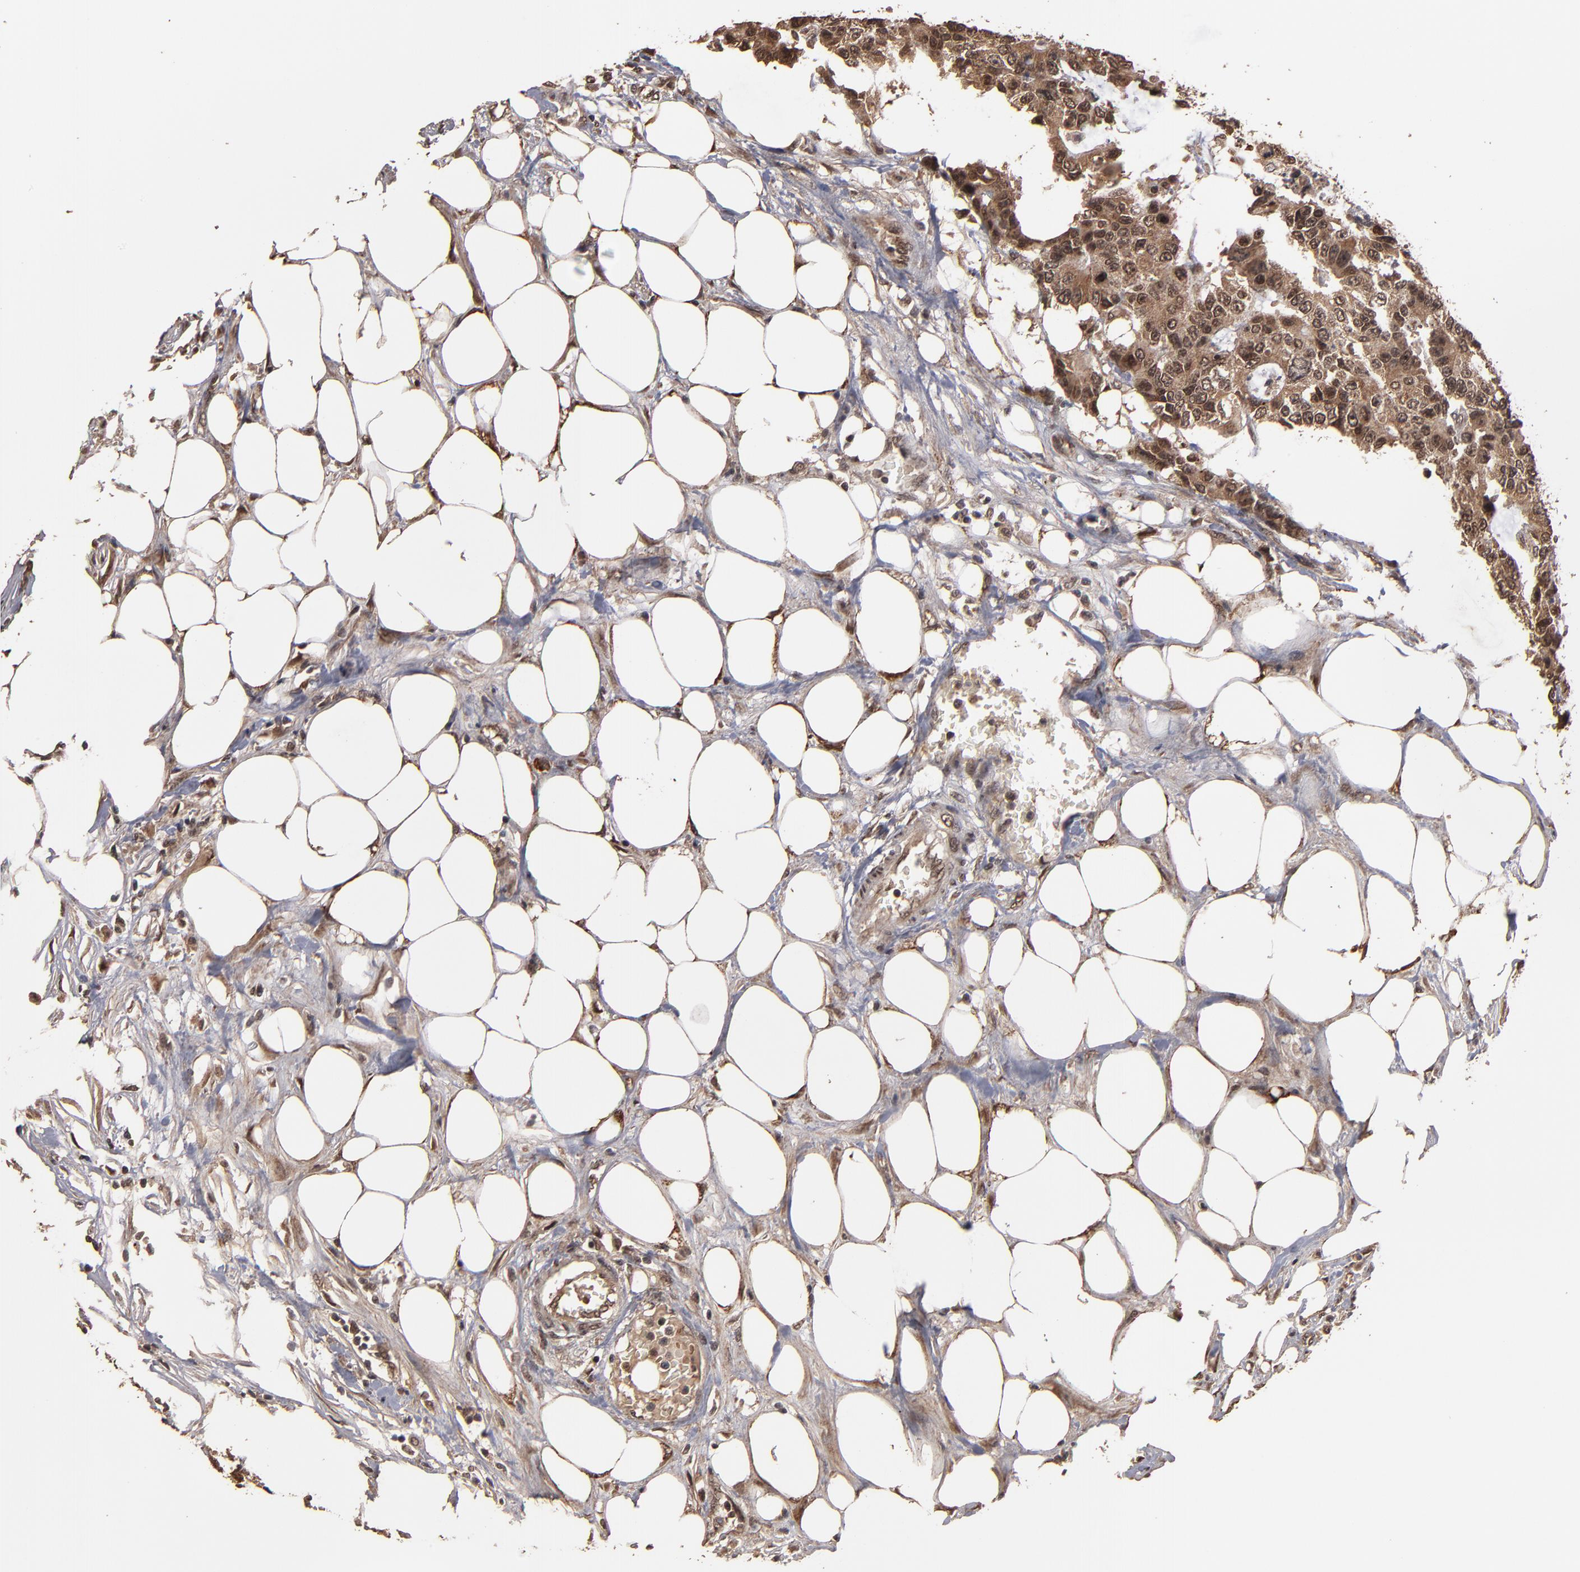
{"staining": {"intensity": "strong", "quantity": ">75%", "location": "cytoplasmic/membranous,nuclear"}, "tissue": "colorectal cancer", "cell_type": "Tumor cells", "image_type": "cancer", "snomed": [{"axis": "morphology", "description": "Adenocarcinoma, NOS"}, {"axis": "topography", "description": "Colon"}], "caption": "A high-resolution image shows immunohistochemistry (IHC) staining of colorectal cancer (adenocarcinoma), which reveals strong cytoplasmic/membranous and nuclear staining in about >75% of tumor cells. (DAB (3,3'-diaminobenzidine) = brown stain, brightfield microscopy at high magnification).", "gene": "NXF2B", "patient": {"sex": "female", "age": 86}}